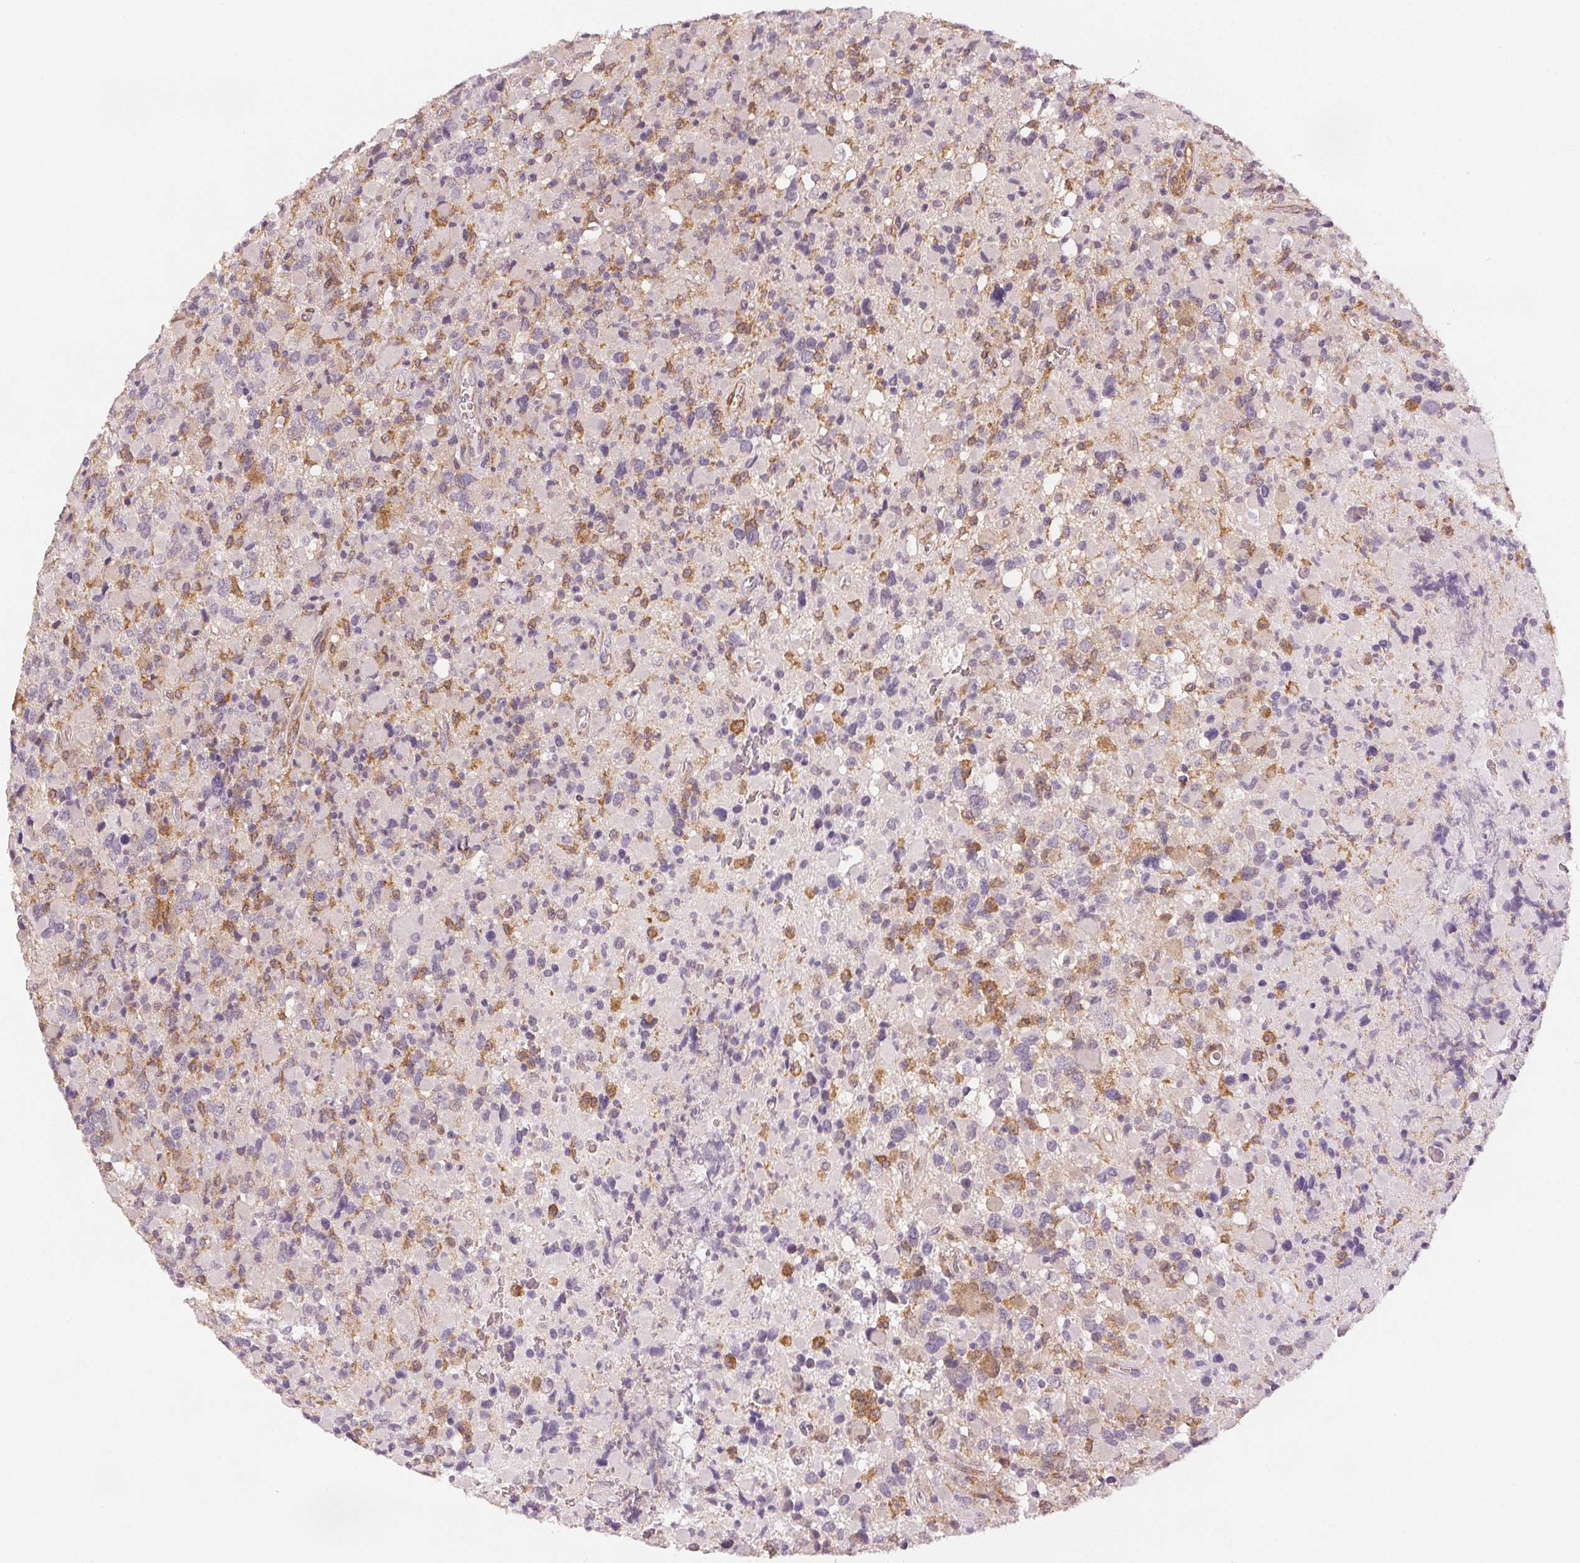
{"staining": {"intensity": "negative", "quantity": "none", "location": "none"}, "tissue": "glioma", "cell_type": "Tumor cells", "image_type": "cancer", "snomed": [{"axis": "morphology", "description": "Glioma, malignant, High grade"}, {"axis": "topography", "description": "Brain"}], "caption": "The immunohistochemistry histopathology image has no significant expression in tumor cells of glioma tissue.", "gene": "DIAPH2", "patient": {"sex": "female", "age": 40}}